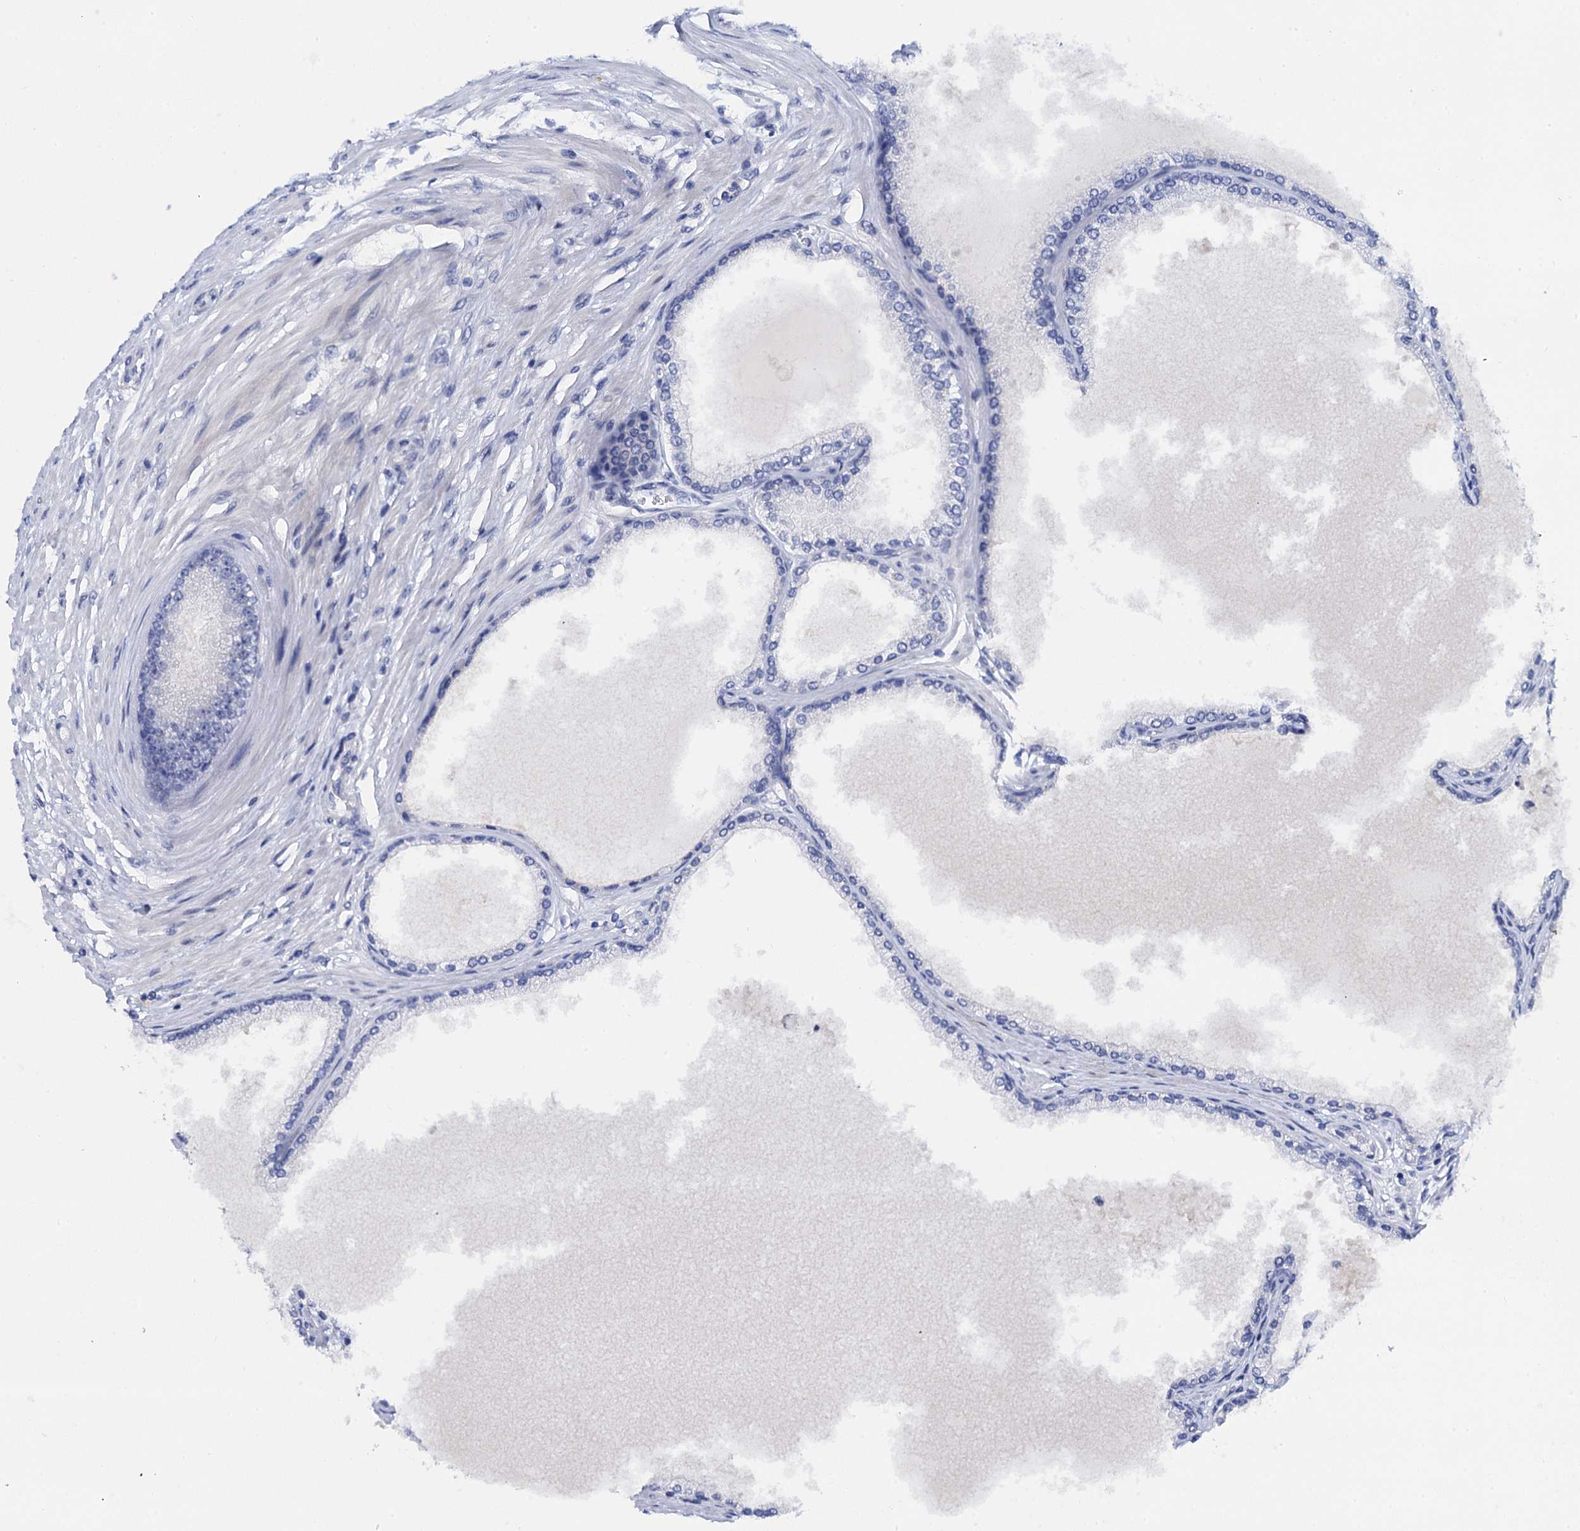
{"staining": {"intensity": "negative", "quantity": "none", "location": "none"}, "tissue": "prostate cancer", "cell_type": "Tumor cells", "image_type": "cancer", "snomed": [{"axis": "morphology", "description": "Adenocarcinoma, Low grade"}, {"axis": "topography", "description": "Prostate"}], "caption": "DAB (3,3'-diaminobenzidine) immunohistochemical staining of prostate cancer displays no significant expression in tumor cells.", "gene": "LYPD3", "patient": {"sex": "male", "age": 63}}